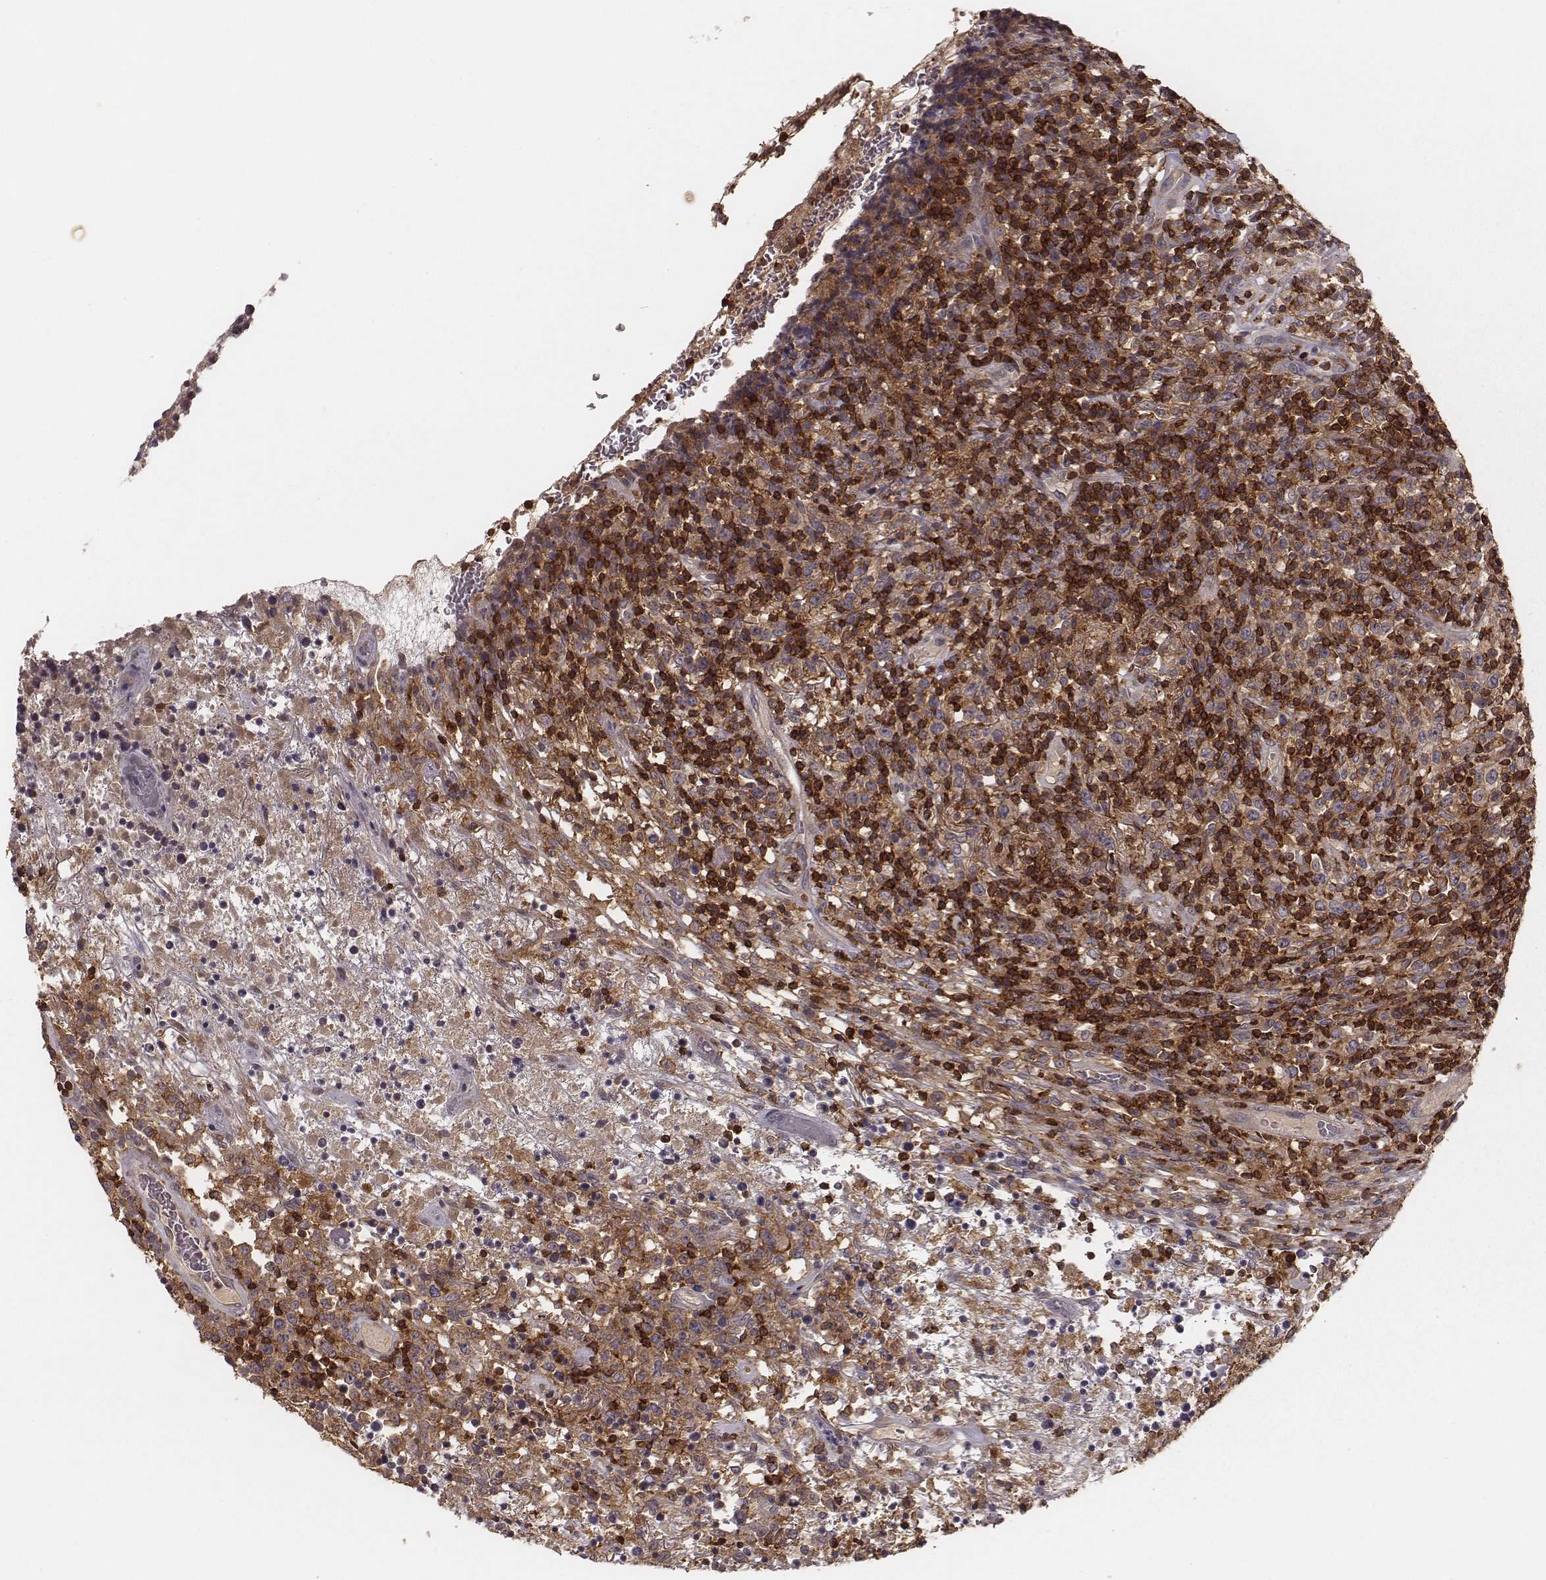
{"staining": {"intensity": "moderate", "quantity": ">75%", "location": "cytoplasmic/membranous"}, "tissue": "lymphoma", "cell_type": "Tumor cells", "image_type": "cancer", "snomed": [{"axis": "morphology", "description": "Malignant lymphoma, non-Hodgkin's type, High grade"}, {"axis": "topography", "description": "Lung"}], "caption": "Immunohistochemistry photomicrograph of lymphoma stained for a protein (brown), which exhibits medium levels of moderate cytoplasmic/membranous staining in approximately >75% of tumor cells.", "gene": "PILRA", "patient": {"sex": "male", "age": 79}}